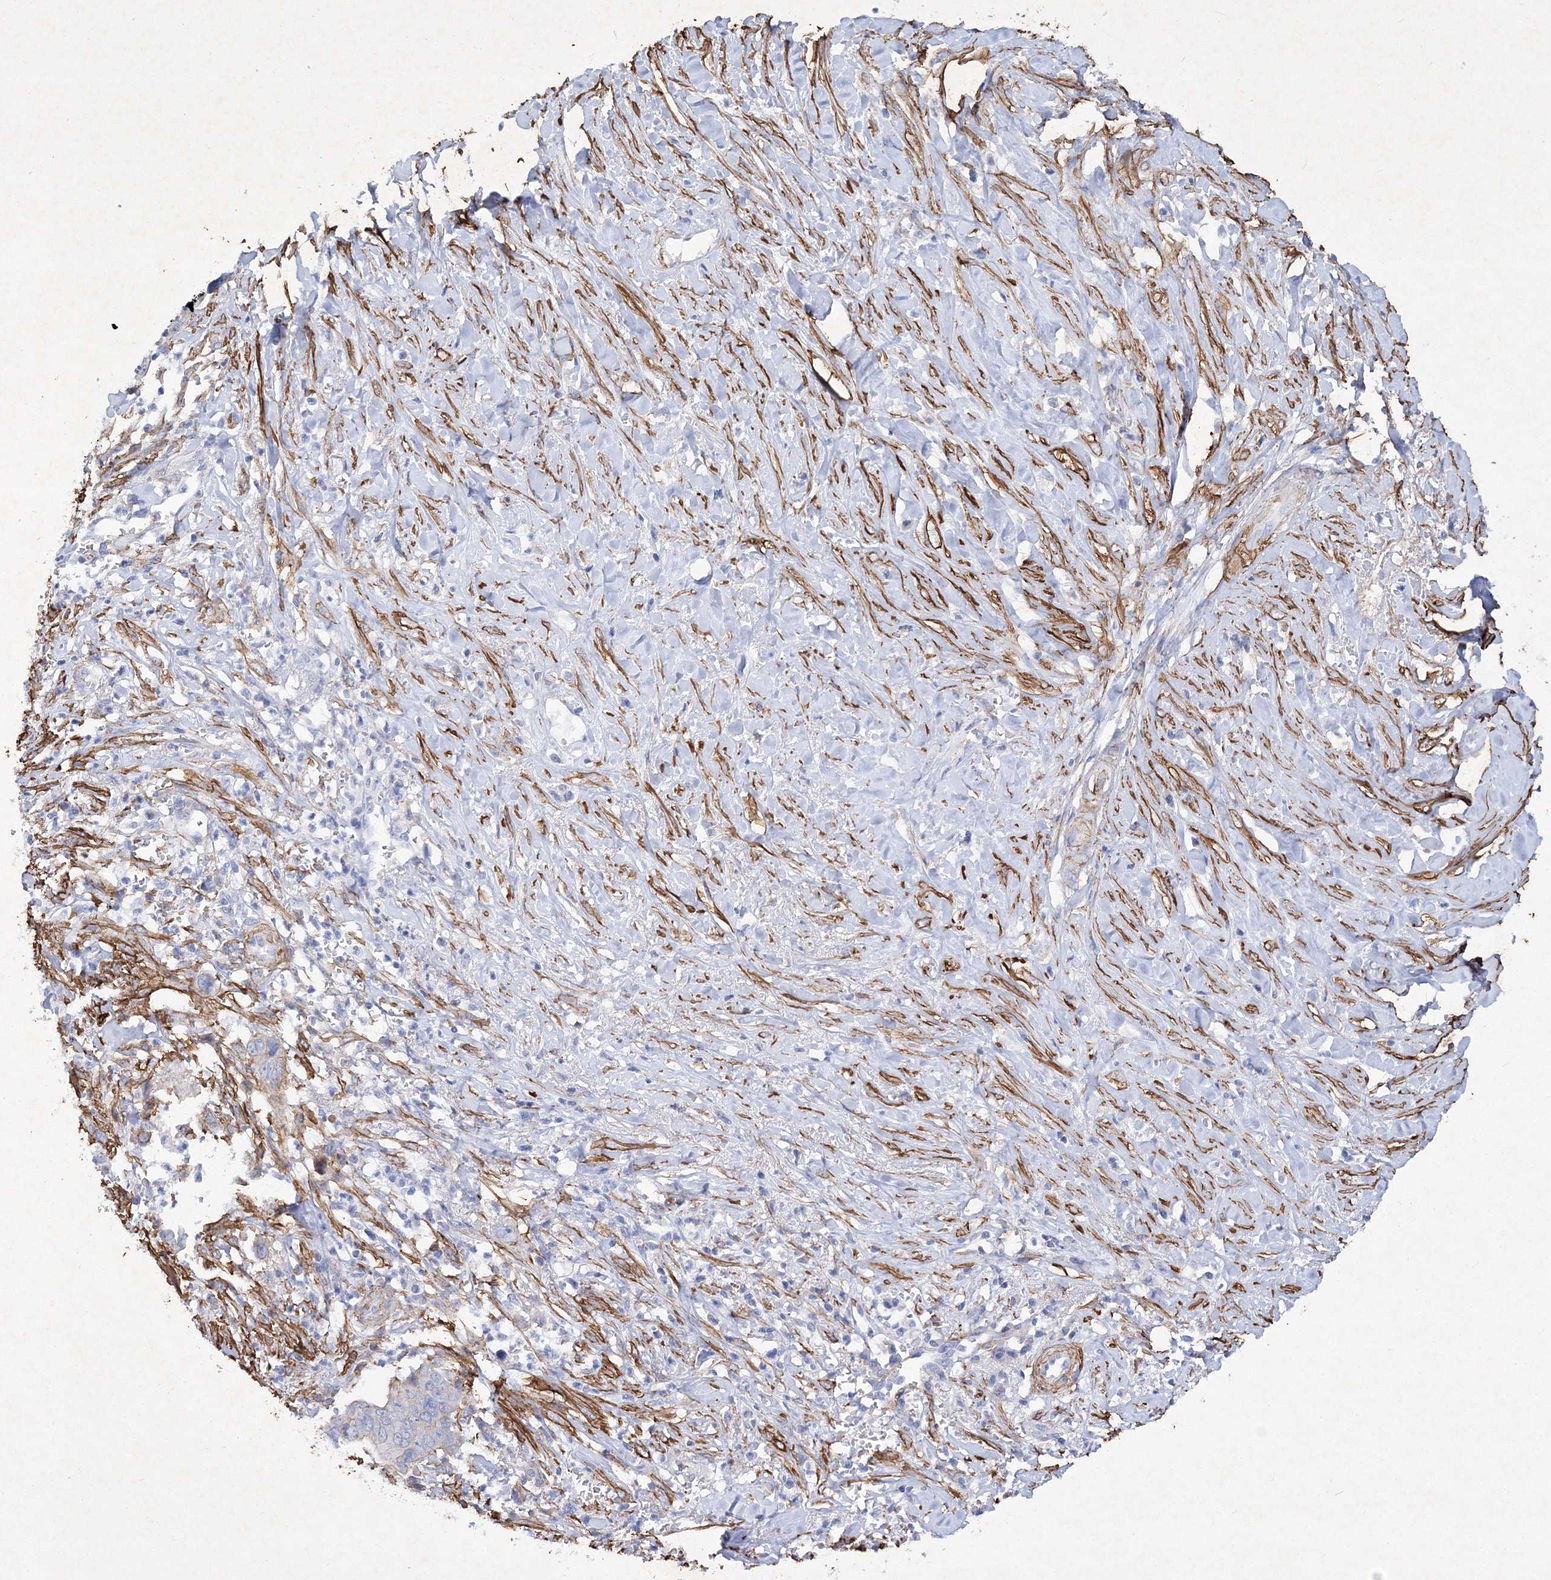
{"staining": {"intensity": "weak", "quantity": "<25%", "location": "cytoplasmic/membranous"}, "tissue": "liver cancer", "cell_type": "Tumor cells", "image_type": "cancer", "snomed": [{"axis": "morphology", "description": "Cholangiocarcinoma"}, {"axis": "topography", "description": "Liver"}], "caption": "Human liver cholangiocarcinoma stained for a protein using immunohistochemistry (IHC) demonstrates no expression in tumor cells.", "gene": "RTN2", "patient": {"sex": "female", "age": 79}}